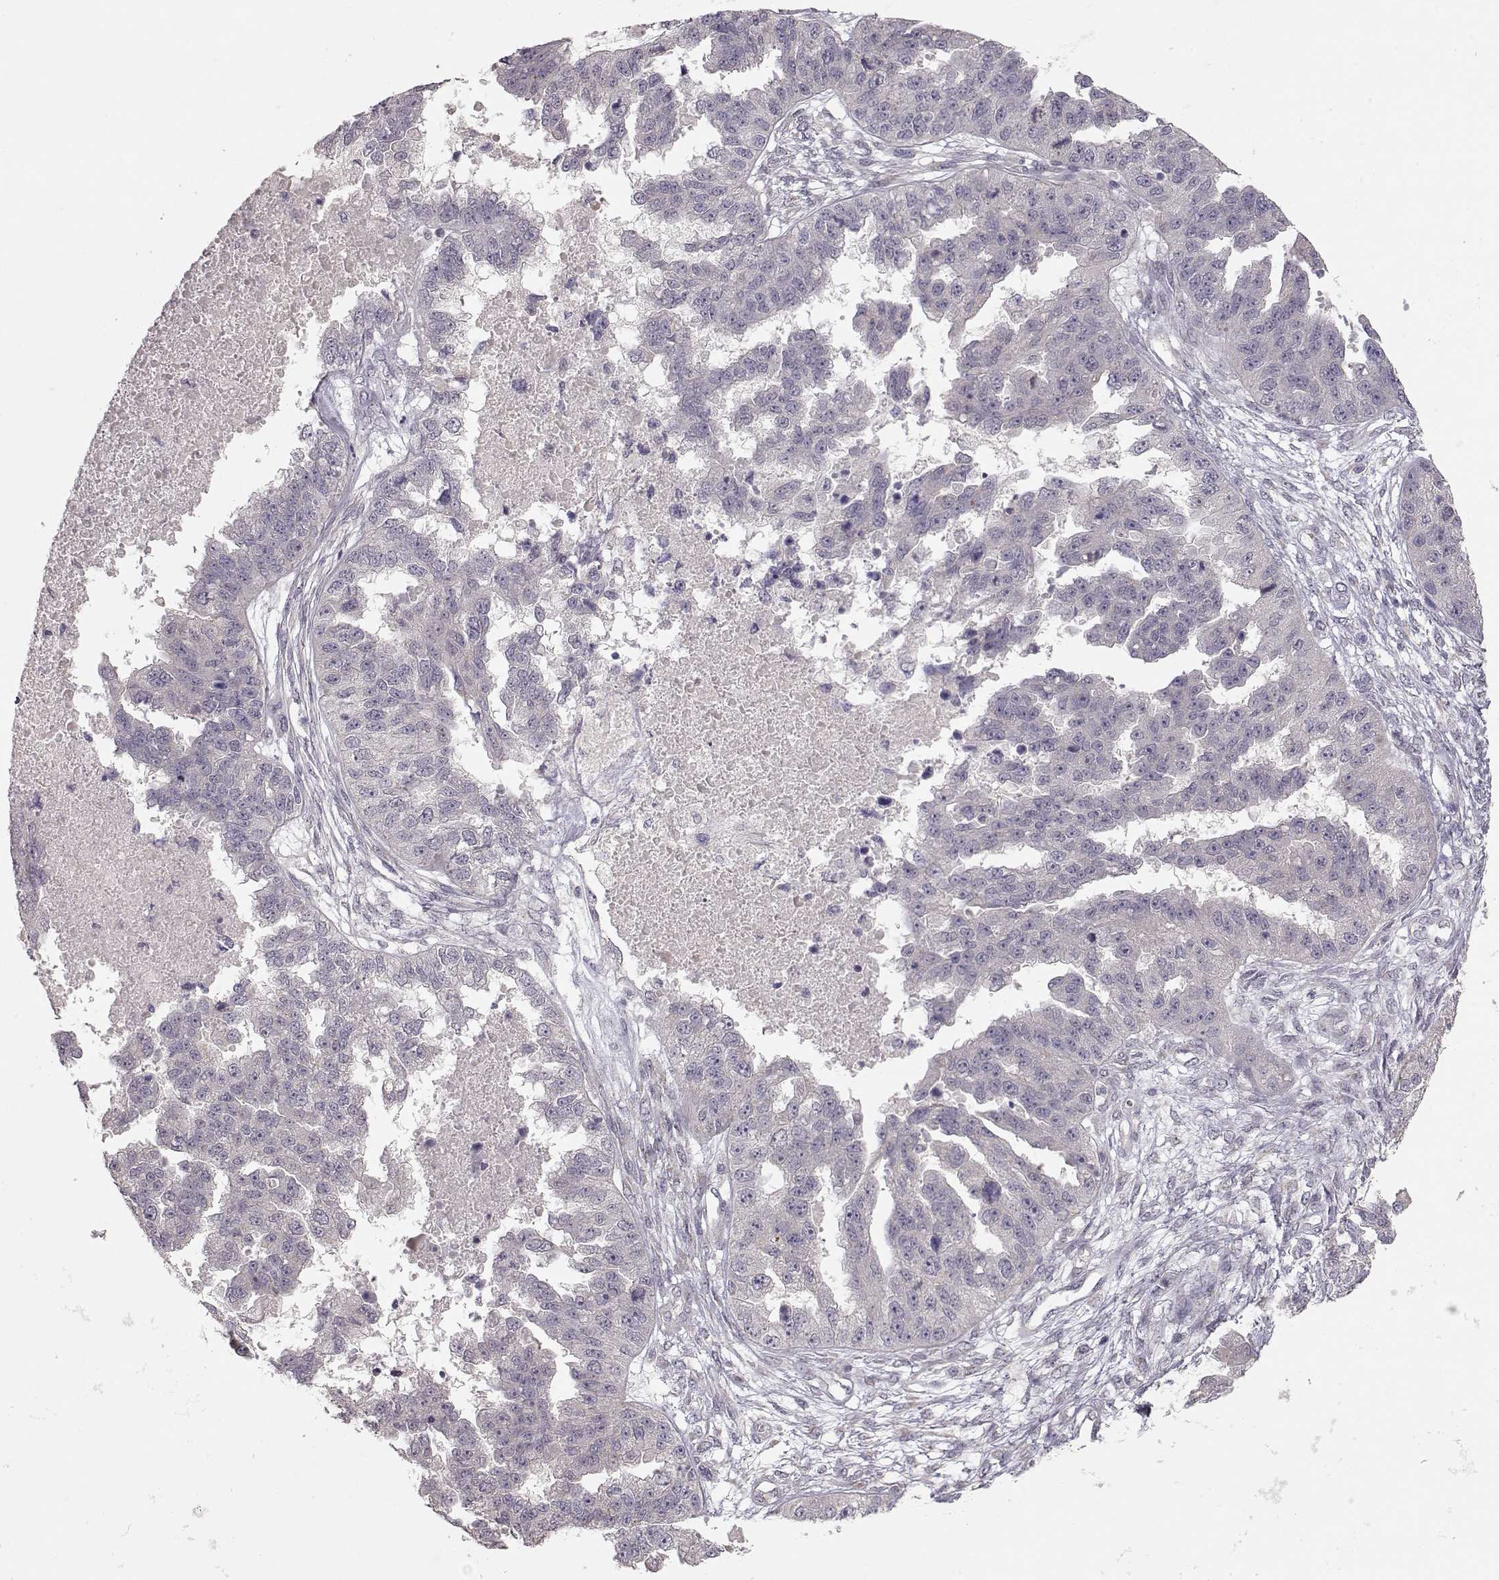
{"staining": {"intensity": "negative", "quantity": "none", "location": "none"}, "tissue": "ovarian cancer", "cell_type": "Tumor cells", "image_type": "cancer", "snomed": [{"axis": "morphology", "description": "Cystadenocarcinoma, serous, NOS"}, {"axis": "topography", "description": "Ovary"}], "caption": "Immunohistochemistry photomicrograph of neoplastic tissue: ovarian cancer (serous cystadenocarcinoma) stained with DAB (3,3'-diaminobenzidine) displays no significant protein expression in tumor cells.", "gene": "PNMT", "patient": {"sex": "female", "age": 58}}